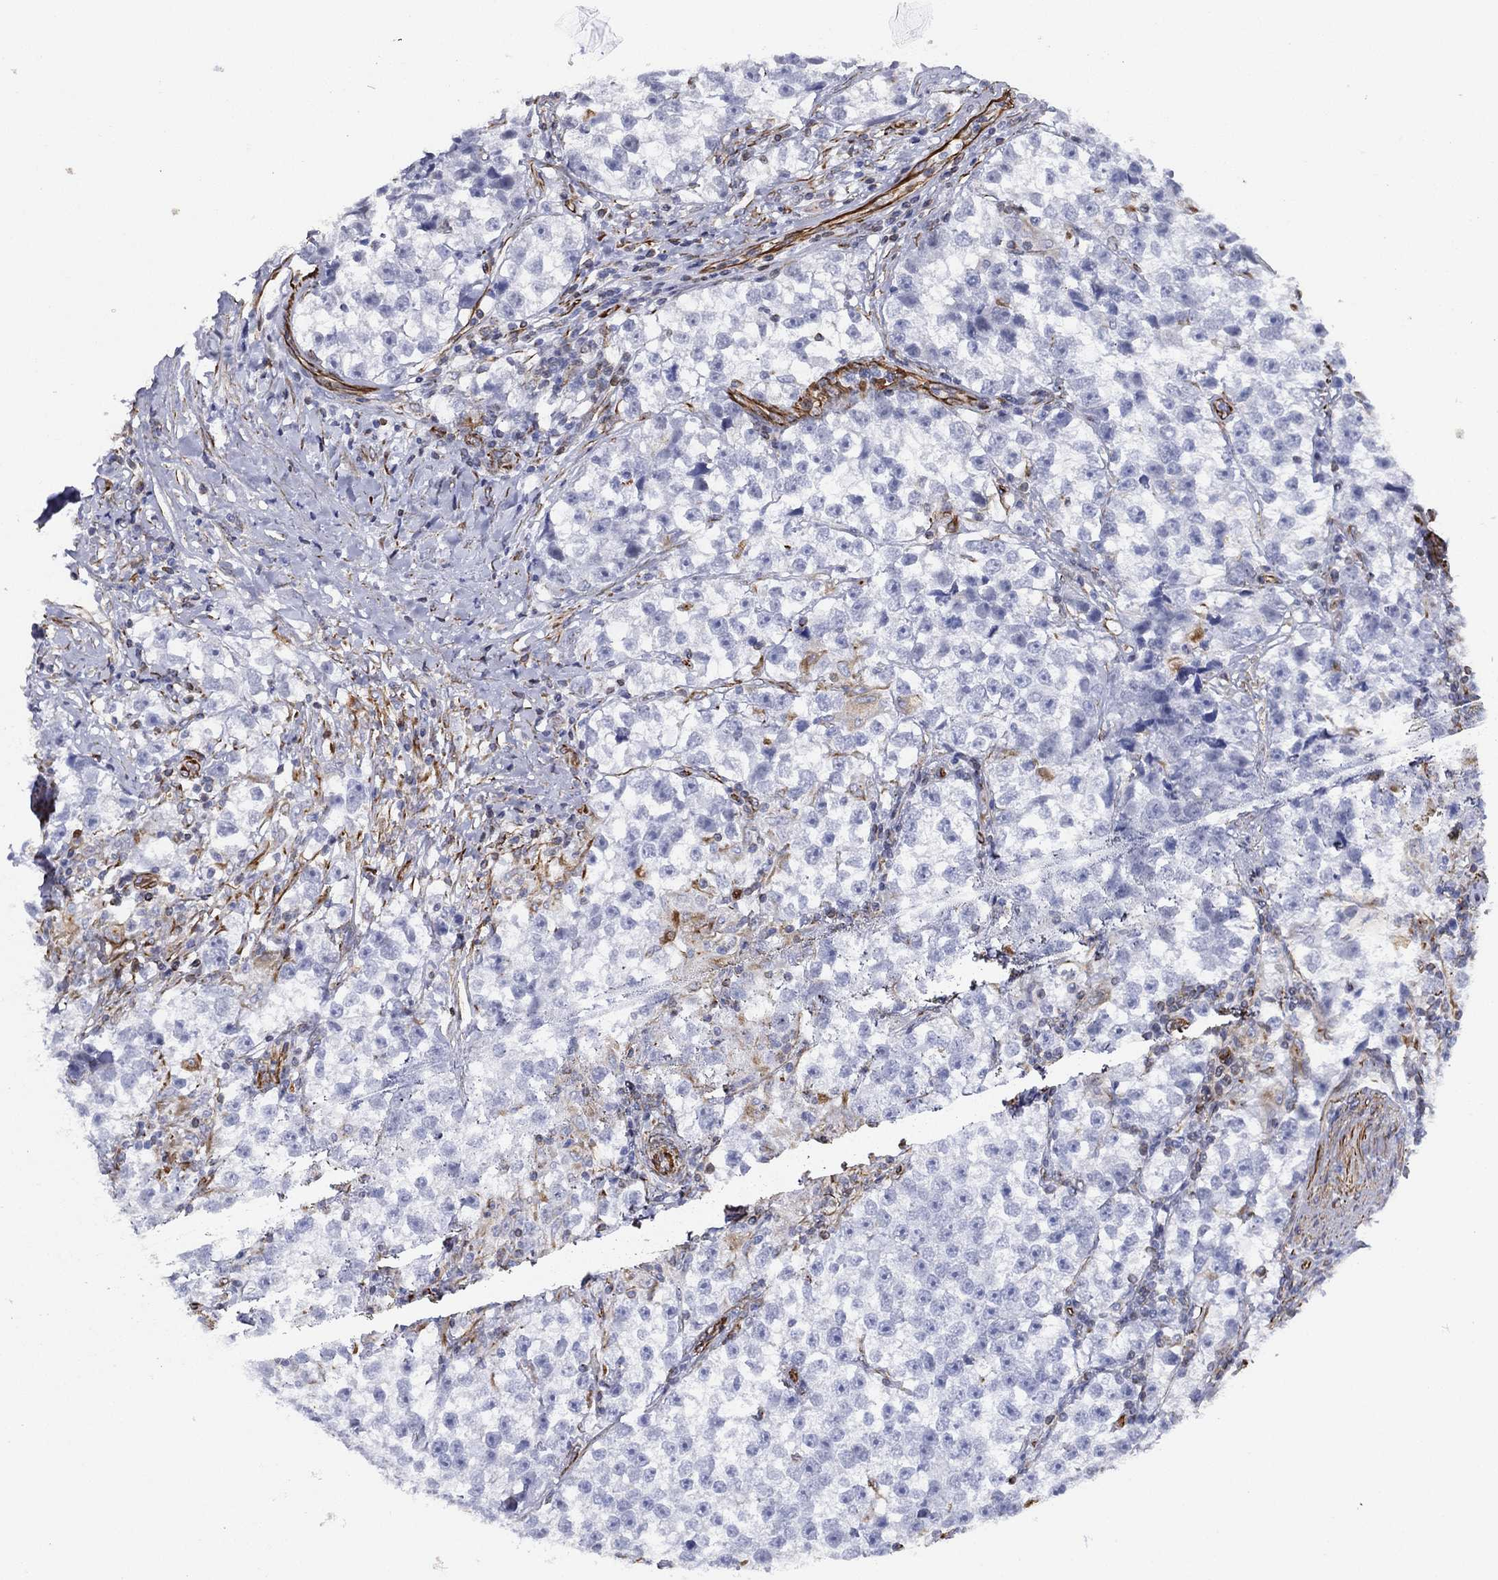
{"staining": {"intensity": "negative", "quantity": "none", "location": "none"}, "tissue": "testis cancer", "cell_type": "Tumor cells", "image_type": "cancer", "snomed": [{"axis": "morphology", "description": "Seminoma, NOS"}, {"axis": "topography", "description": "Testis"}], "caption": "A photomicrograph of testis cancer (seminoma) stained for a protein exhibits no brown staining in tumor cells.", "gene": "MAS1", "patient": {"sex": "male", "age": 46}}